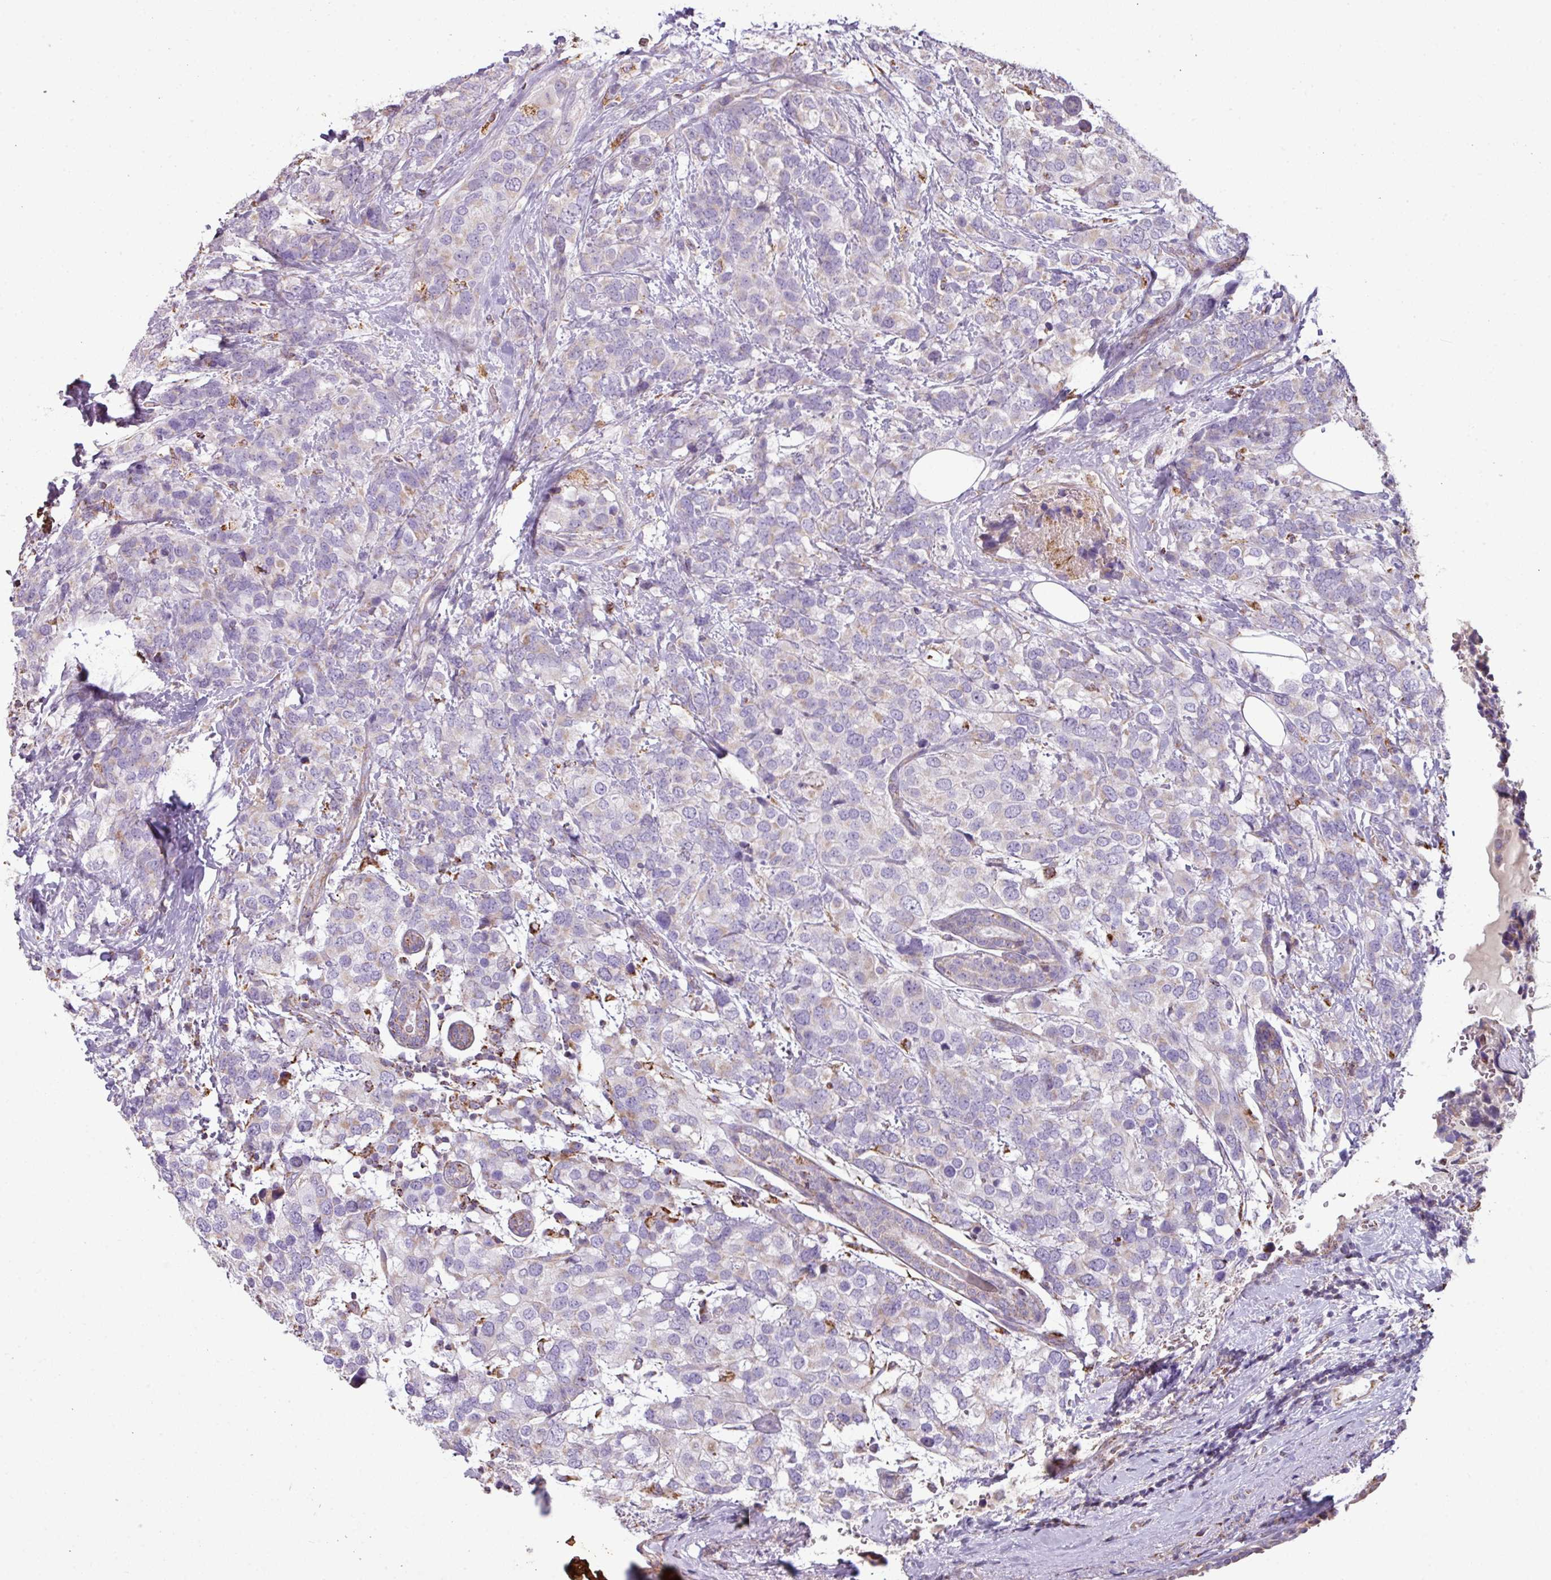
{"staining": {"intensity": "negative", "quantity": "none", "location": "none"}, "tissue": "breast cancer", "cell_type": "Tumor cells", "image_type": "cancer", "snomed": [{"axis": "morphology", "description": "Lobular carcinoma"}, {"axis": "topography", "description": "Breast"}], "caption": "Breast cancer (lobular carcinoma) was stained to show a protein in brown. There is no significant expression in tumor cells.", "gene": "SQOR", "patient": {"sex": "female", "age": 59}}